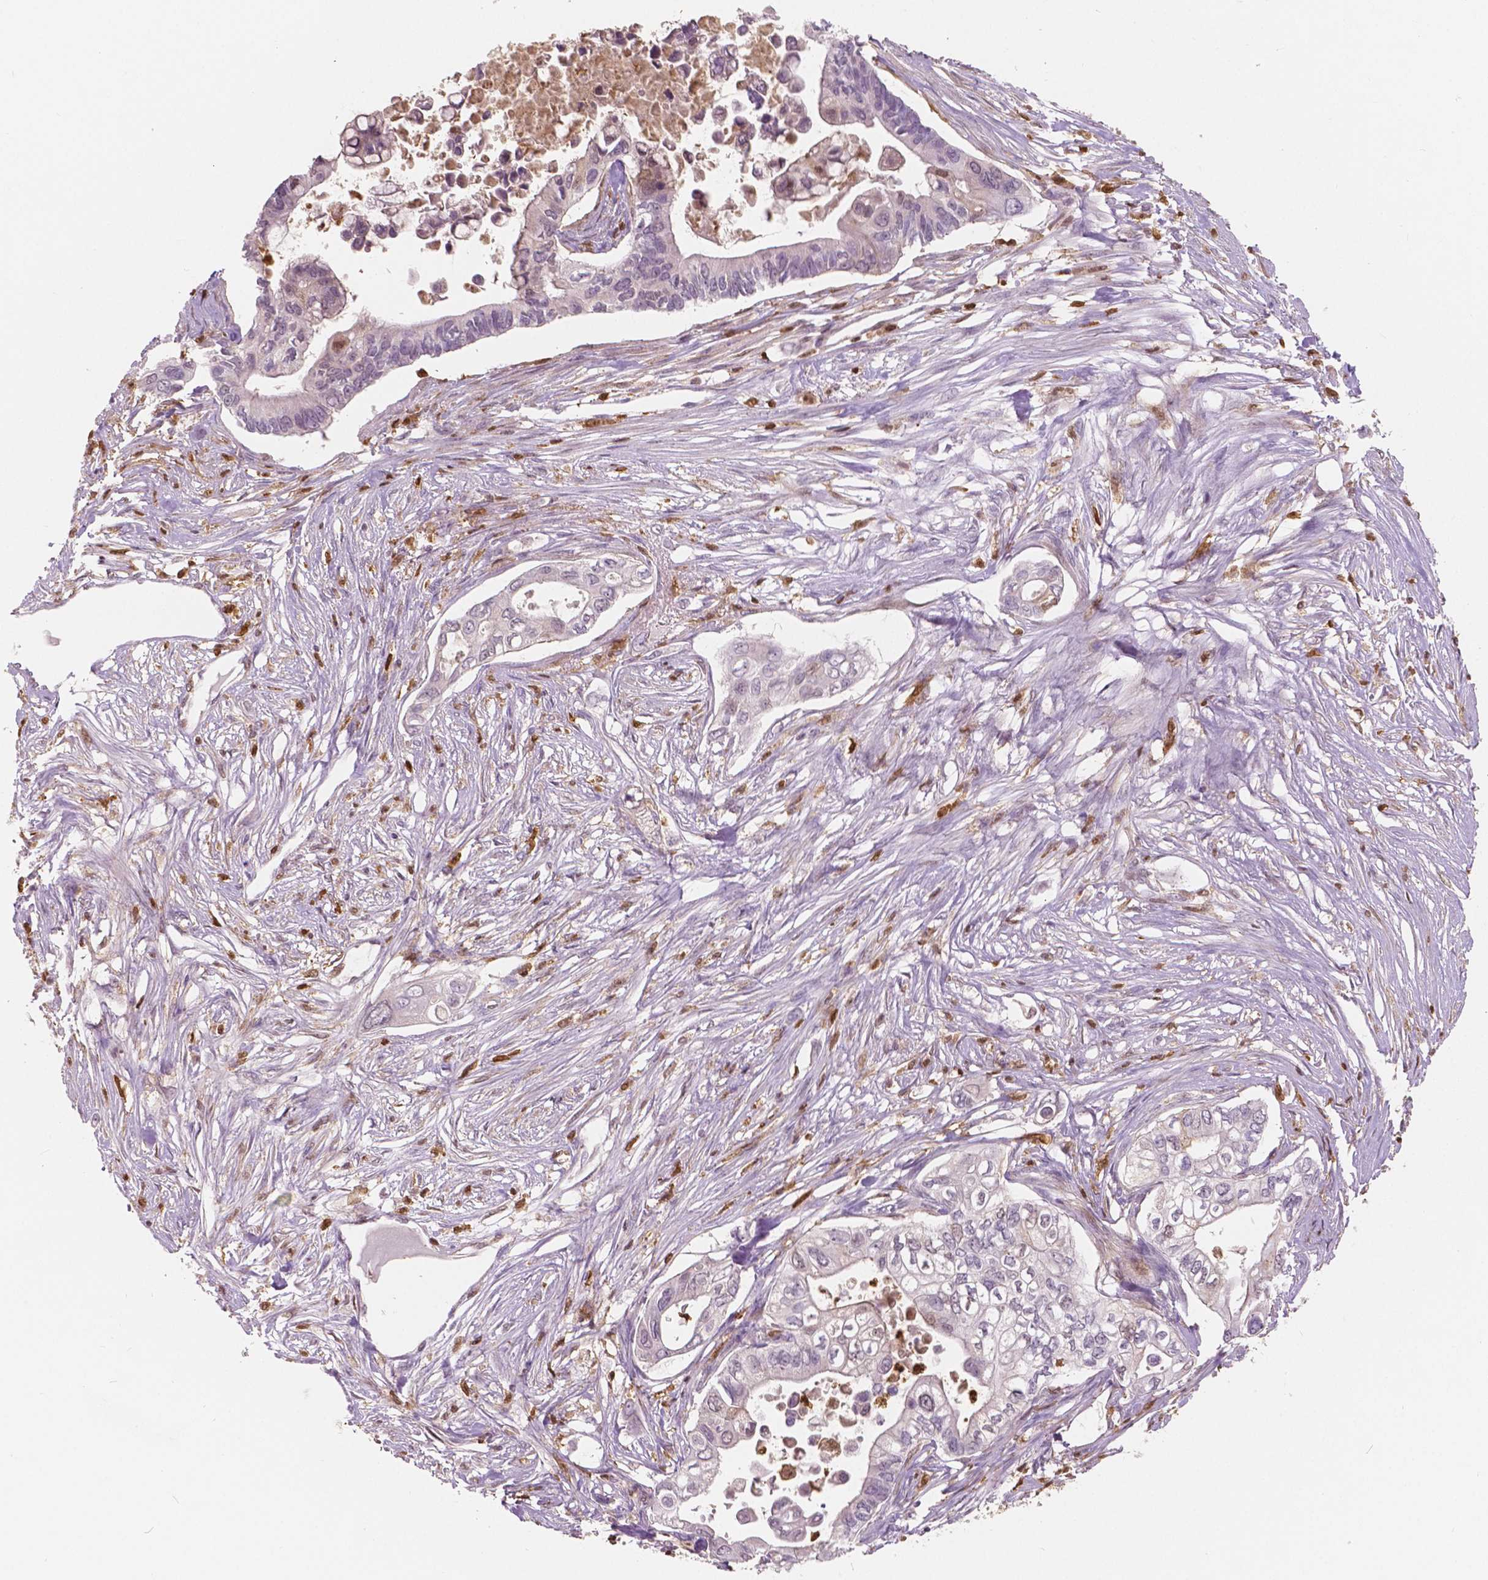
{"staining": {"intensity": "negative", "quantity": "none", "location": "none"}, "tissue": "pancreatic cancer", "cell_type": "Tumor cells", "image_type": "cancer", "snomed": [{"axis": "morphology", "description": "Adenocarcinoma, NOS"}, {"axis": "topography", "description": "Pancreas"}], "caption": "There is no significant staining in tumor cells of pancreatic adenocarcinoma.", "gene": "S100A4", "patient": {"sex": "female", "age": 63}}